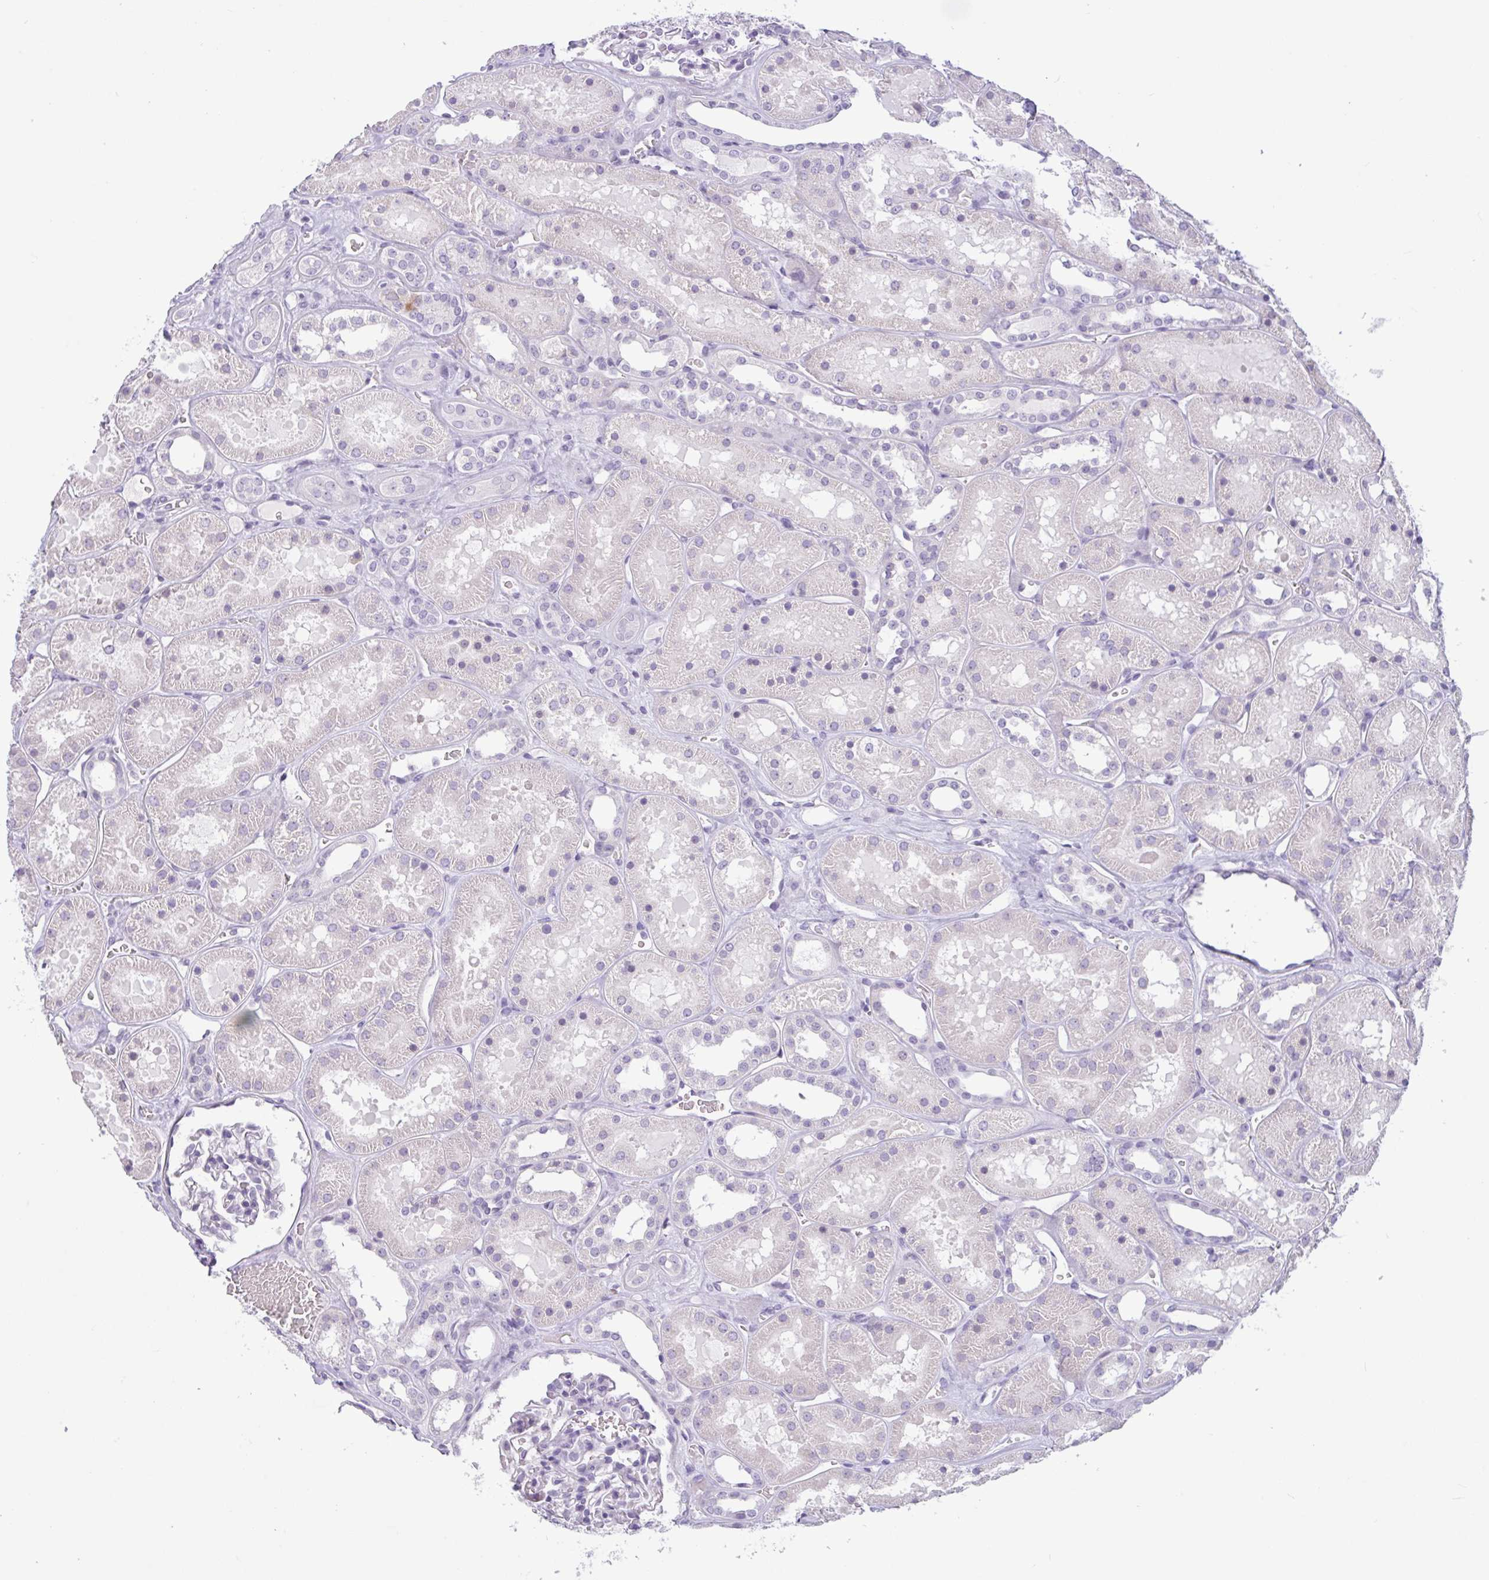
{"staining": {"intensity": "negative", "quantity": "none", "location": "none"}, "tissue": "kidney", "cell_type": "Cells in glomeruli", "image_type": "normal", "snomed": [{"axis": "morphology", "description": "Normal tissue, NOS"}, {"axis": "topography", "description": "Kidney"}], "caption": "Photomicrograph shows no protein staining in cells in glomeruli of benign kidney.", "gene": "CTSE", "patient": {"sex": "female", "age": 41}}